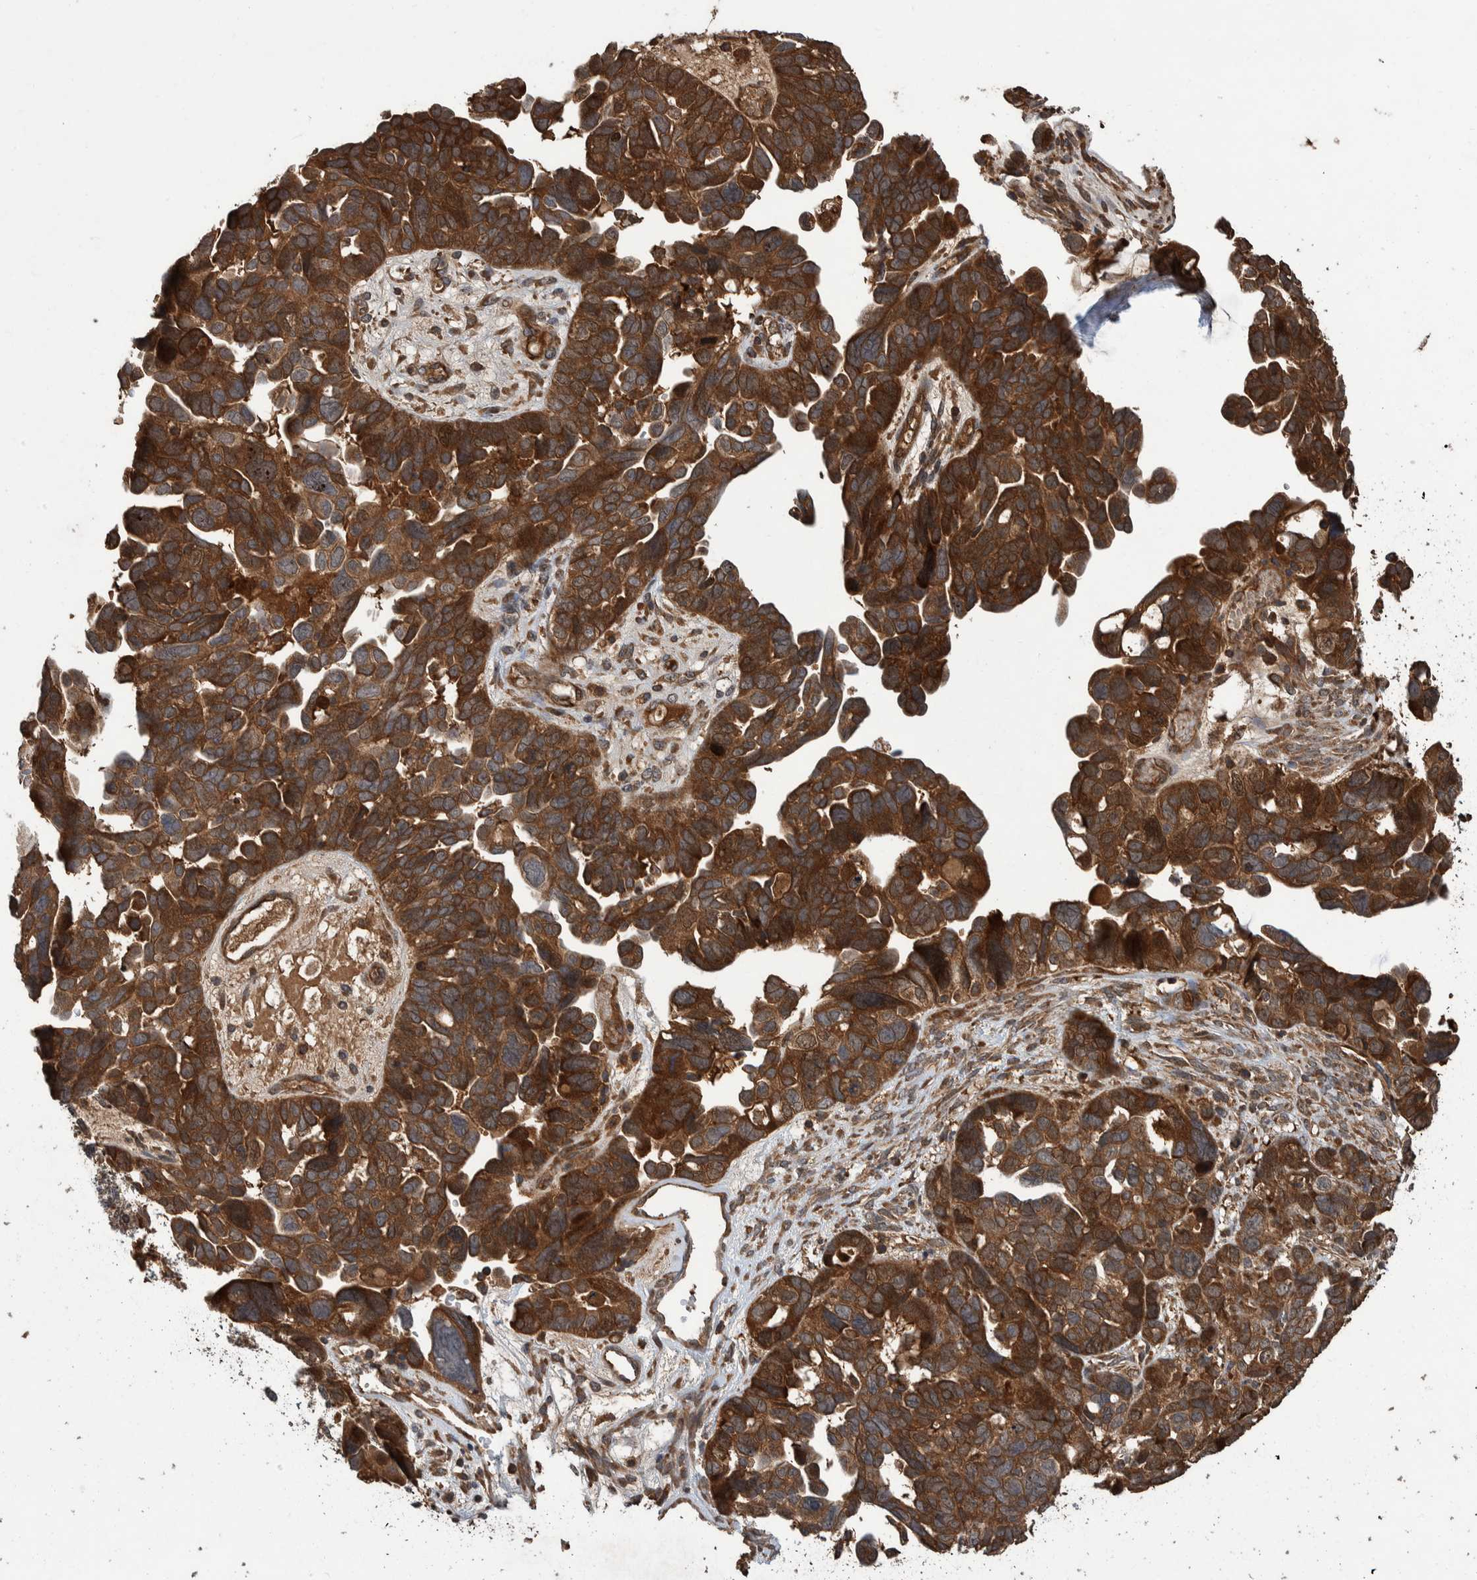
{"staining": {"intensity": "strong", "quantity": ">75%", "location": "cytoplasmic/membranous"}, "tissue": "ovarian cancer", "cell_type": "Tumor cells", "image_type": "cancer", "snomed": [{"axis": "morphology", "description": "Cystadenocarcinoma, mucinous, NOS"}, {"axis": "topography", "description": "Ovary"}], "caption": "Ovarian mucinous cystadenocarcinoma was stained to show a protein in brown. There is high levels of strong cytoplasmic/membranous expression in approximately >75% of tumor cells. (Stains: DAB in brown, nuclei in blue, Microscopy: brightfield microscopy at high magnification).", "gene": "VBP1", "patient": {"sex": "female", "age": 61}}